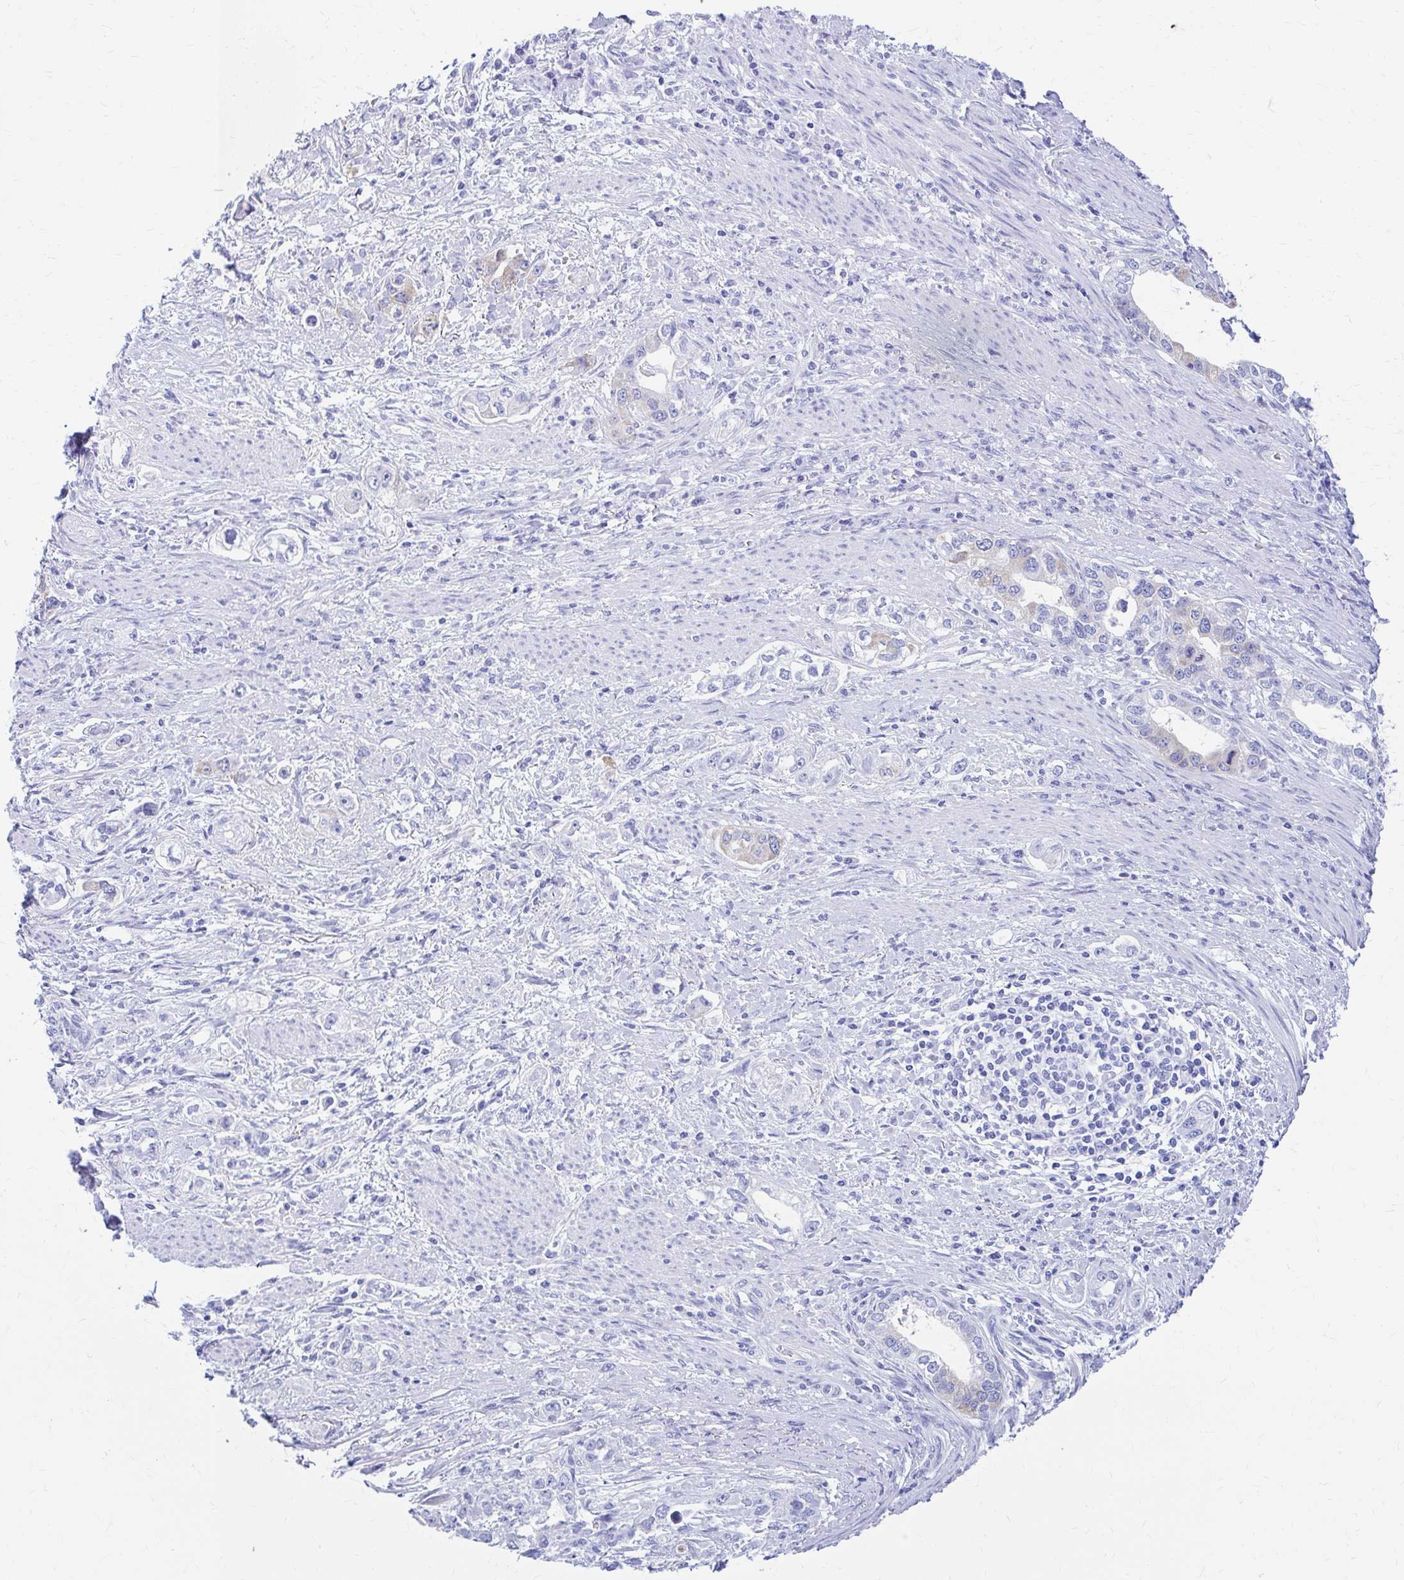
{"staining": {"intensity": "negative", "quantity": "none", "location": "none"}, "tissue": "stomach cancer", "cell_type": "Tumor cells", "image_type": "cancer", "snomed": [{"axis": "morphology", "description": "Adenocarcinoma, NOS"}, {"axis": "topography", "description": "Stomach, lower"}], "caption": "High power microscopy image of an immunohistochemistry micrograph of adenocarcinoma (stomach), revealing no significant staining in tumor cells.", "gene": "NSG2", "patient": {"sex": "female", "age": 93}}